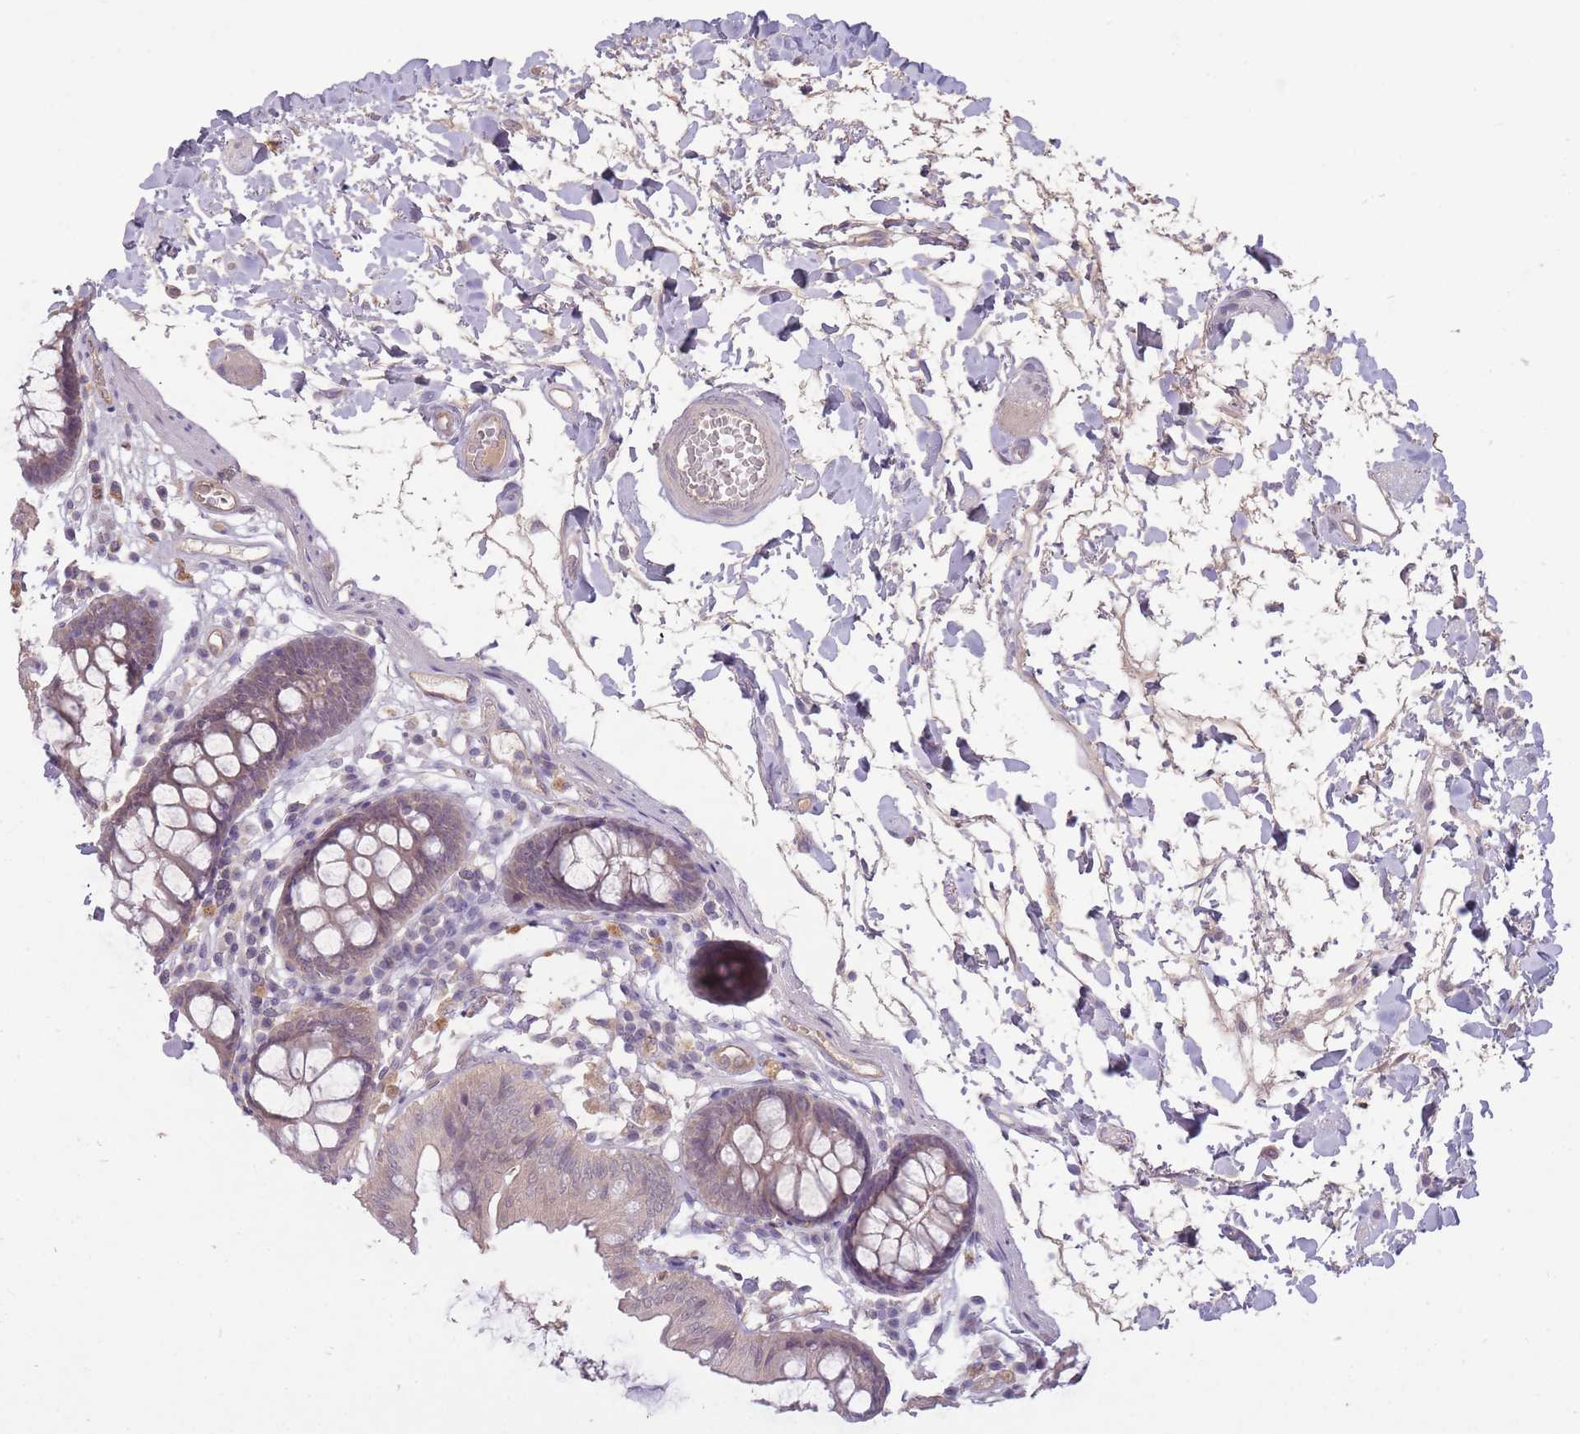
{"staining": {"intensity": "negative", "quantity": "none", "location": "none"}, "tissue": "colon", "cell_type": "Endothelial cells", "image_type": "normal", "snomed": [{"axis": "morphology", "description": "Normal tissue, NOS"}, {"axis": "topography", "description": "Colon"}], "caption": "DAB (3,3'-diaminobenzidine) immunohistochemical staining of normal human colon reveals no significant staining in endothelial cells.", "gene": "LRATD2", "patient": {"sex": "male", "age": 84}}